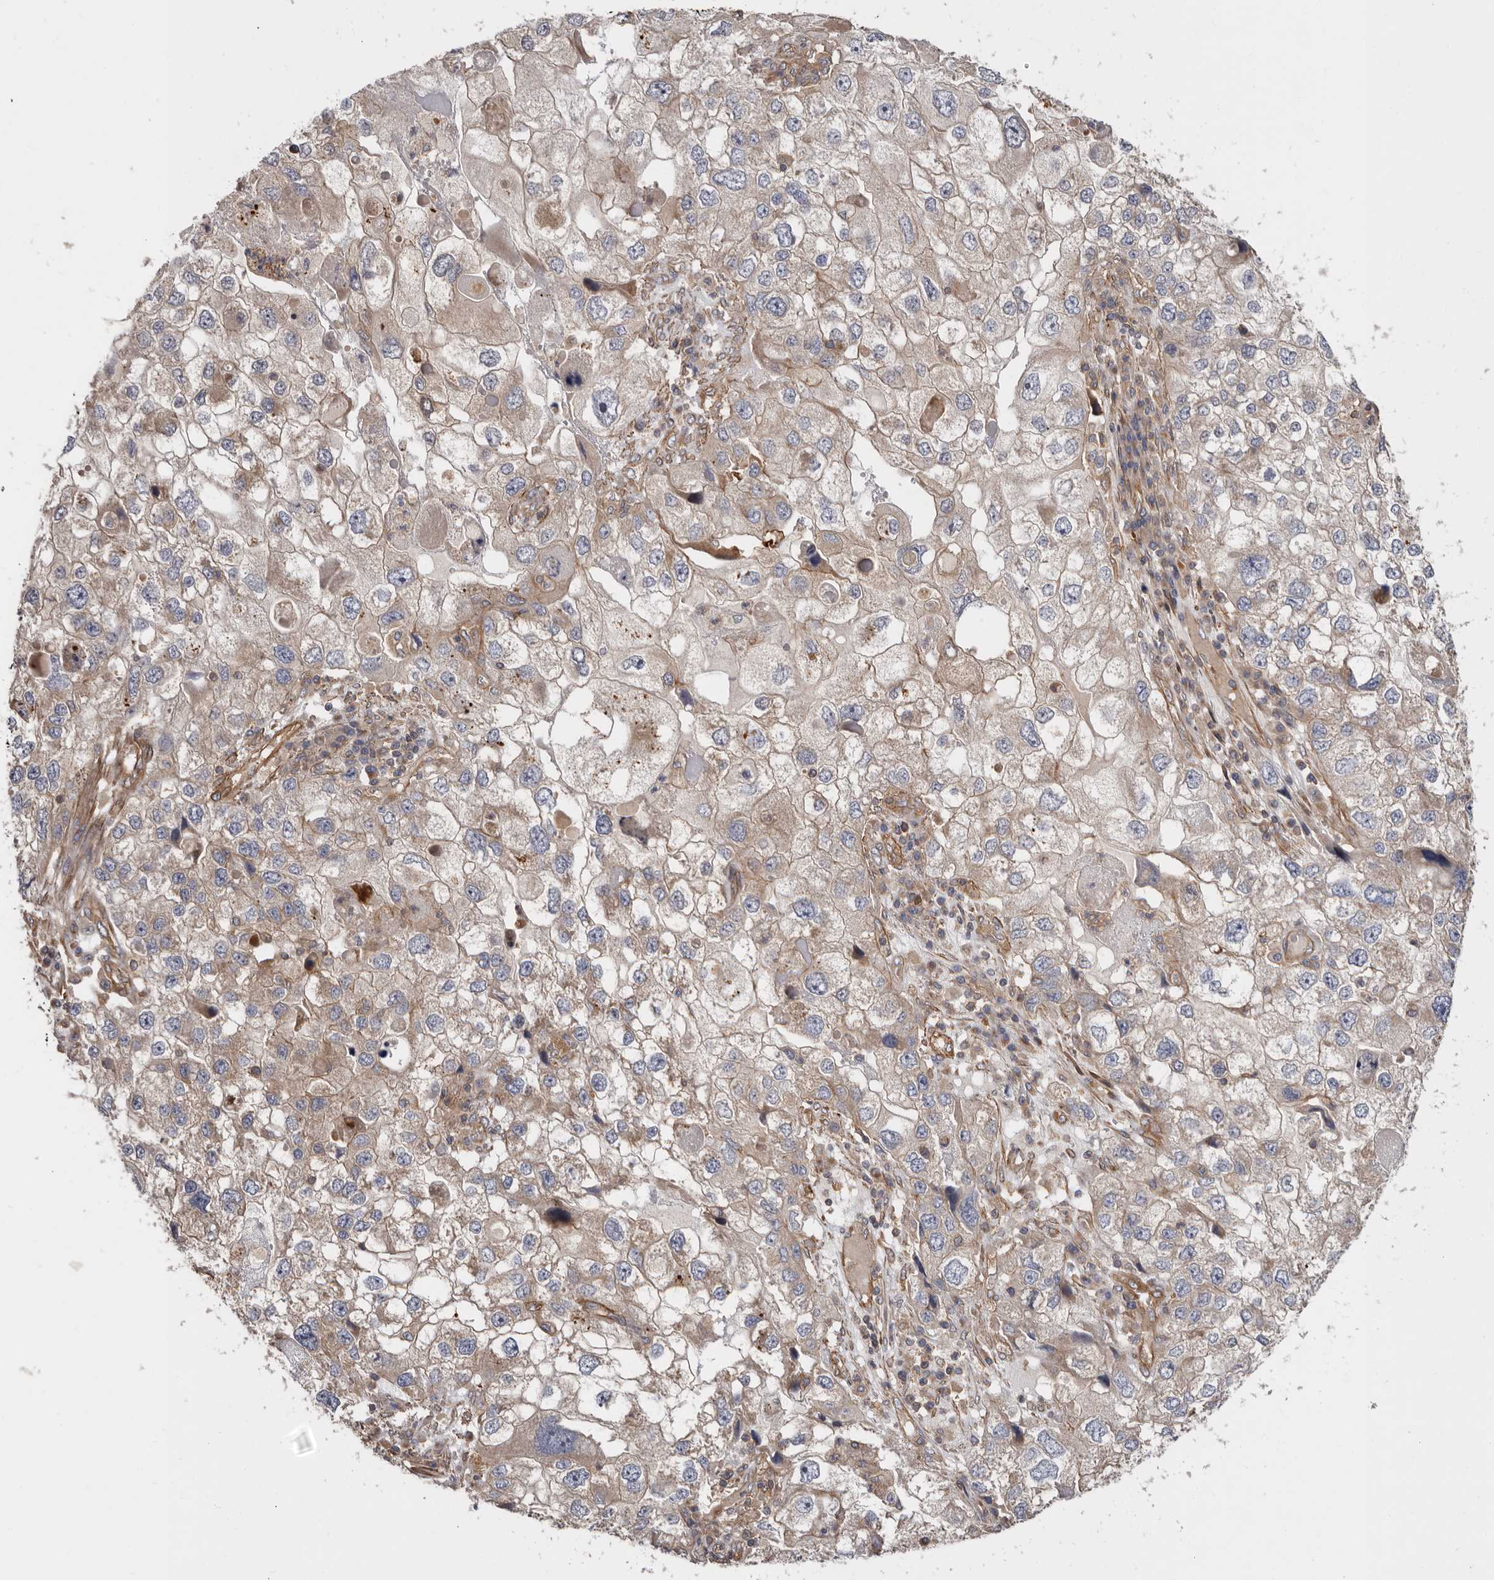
{"staining": {"intensity": "weak", "quantity": "25%-75%", "location": "cytoplasmic/membranous"}, "tissue": "endometrial cancer", "cell_type": "Tumor cells", "image_type": "cancer", "snomed": [{"axis": "morphology", "description": "Adenocarcinoma, NOS"}, {"axis": "topography", "description": "Endometrium"}], "caption": "Tumor cells exhibit weak cytoplasmic/membranous expression in about 25%-75% of cells in endometrial cancer (adenocarcinoma). Nuclei are stained in blue.", "gene": "TMC7", "patient": {"sex": "female", "age": 49}}